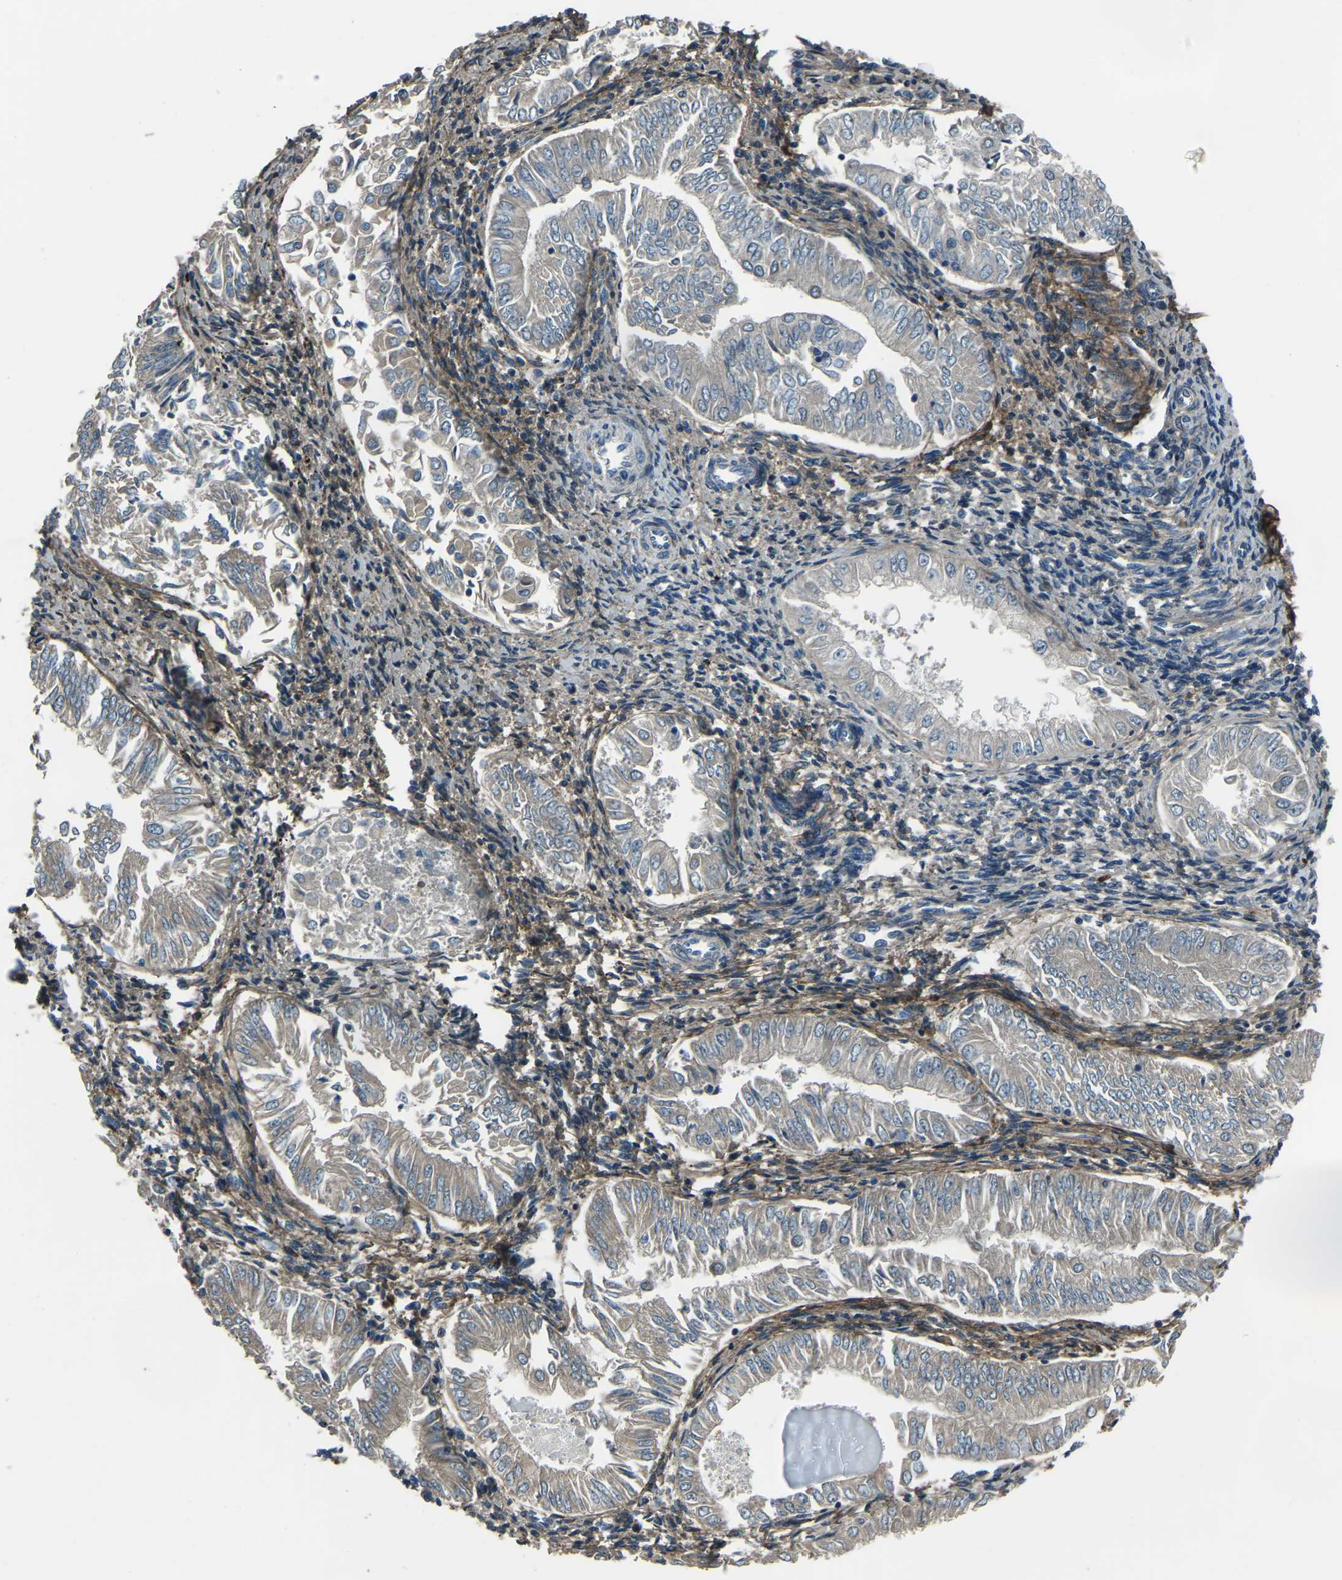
{"staining": {"intensity": "moderate", "quantity": "25%-75%", "location": "cytoplasmic/membranous"}, "tissue": "endometrial cancer", "cell_type": "Tumor cells", "image_type": "cancer", "snomed": [{"axis": "morphology", "description": "Adenocarcinoma, NOS"}, {"axis": "topography", "description": "Endometrium"}], "caption": "The histopathology image displays a brown stain indicating the presence of a protein in the cytoplasmic/membranous of tumor cells in endometrial cancer.", "gene": "COL3A1", "patient": {"sex": "female", "age": 53}}